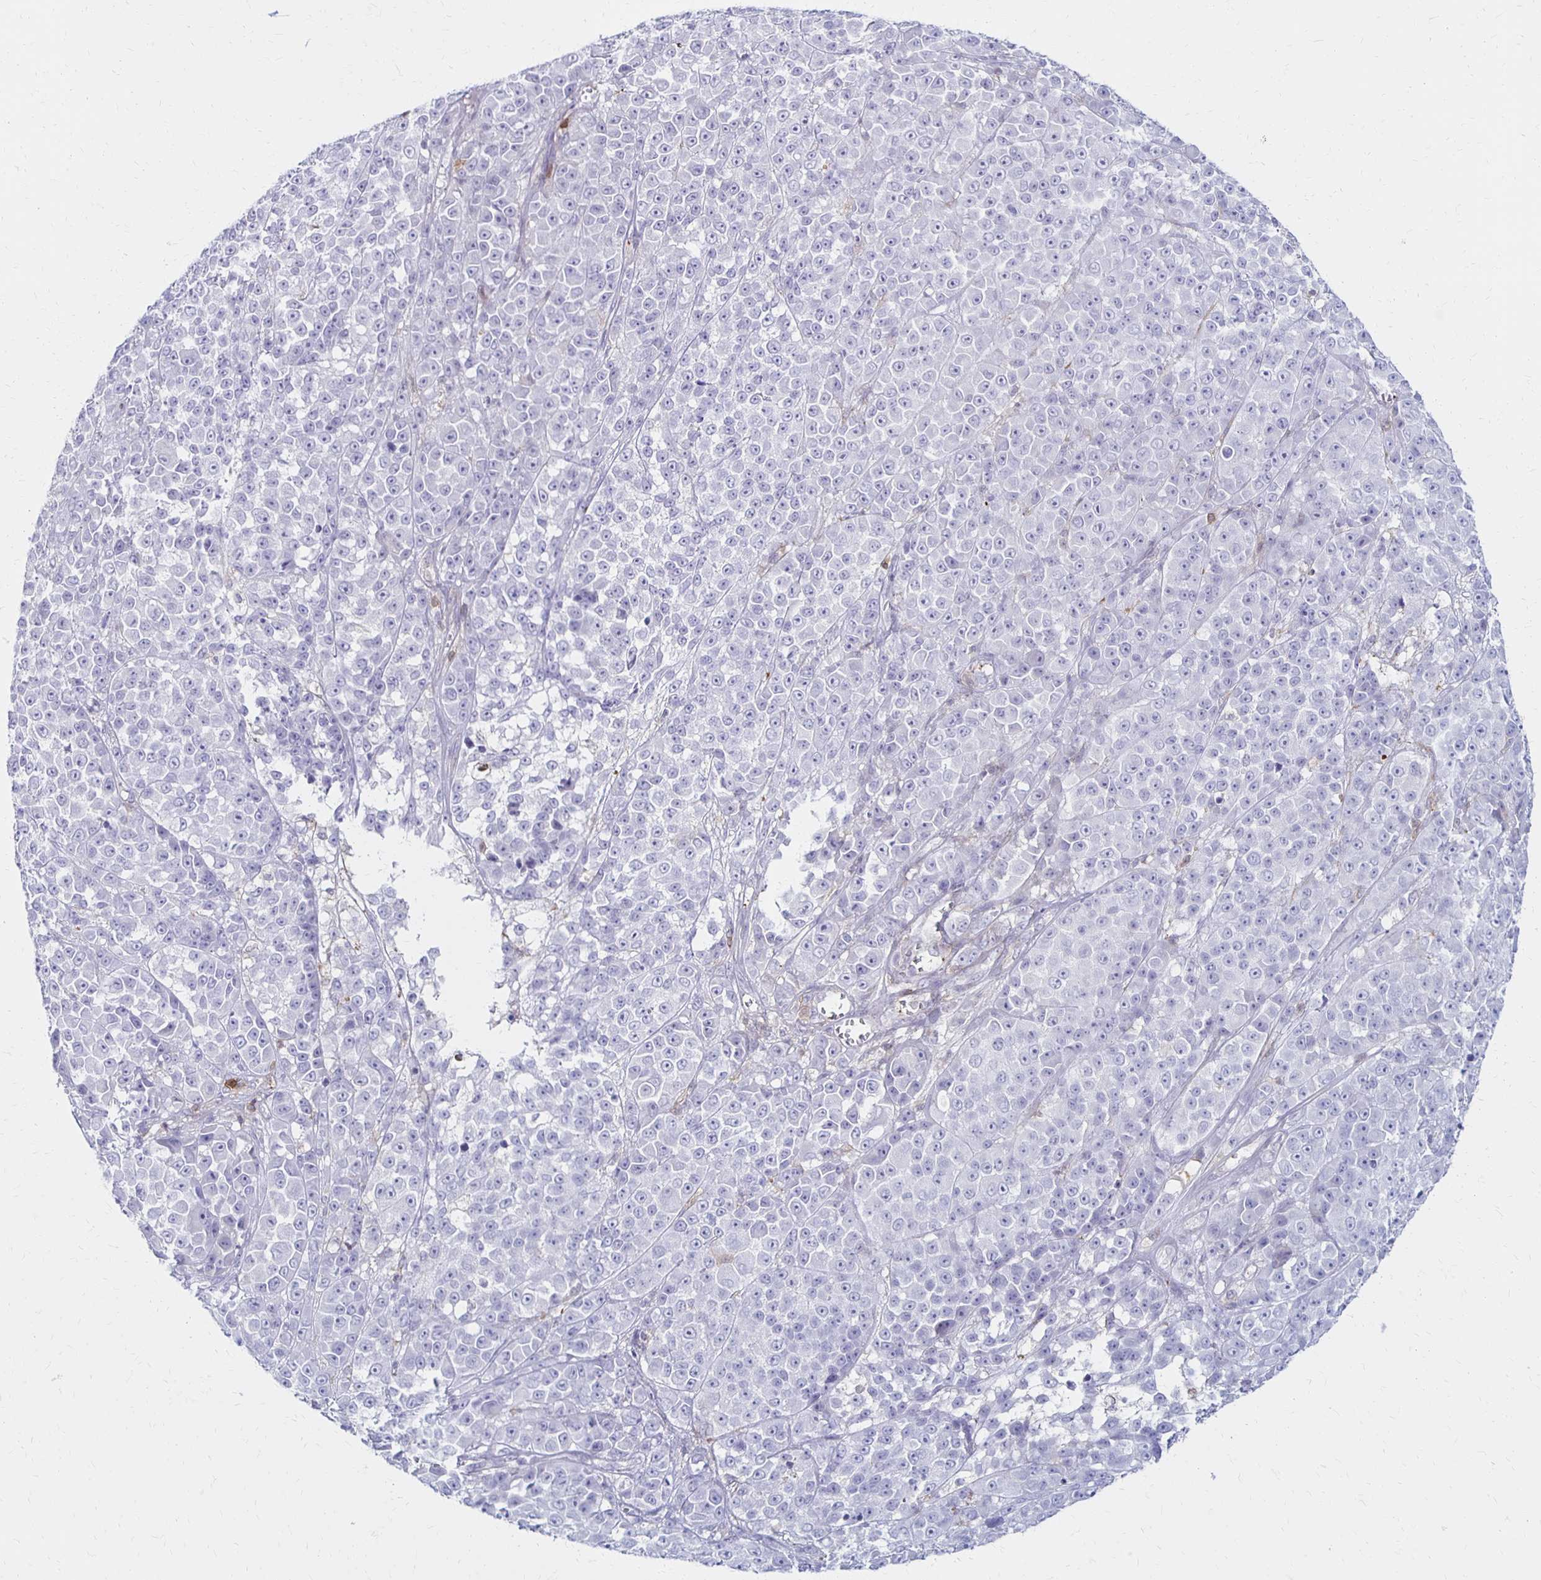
{"staining": {"intensity": "negative", "quantity": "none", "location": "none"}, "tissue": "melanoma", "cell_type": "Tumor cells", "image_type": "cancer", "snomed": [{"axis": "morphology", "description": "Malignant melanoma, NOS"}, {"axis": "topography", "description": "Skin"}, {"axis": "topography", "description": "Skin of back"}], "caption": "A histopathology image of malignant melanoma stained for a protein exhibits no brown staining in tumor cells.", "gene": "CCL21", "patient": {"sex": "male", "age": 91}}